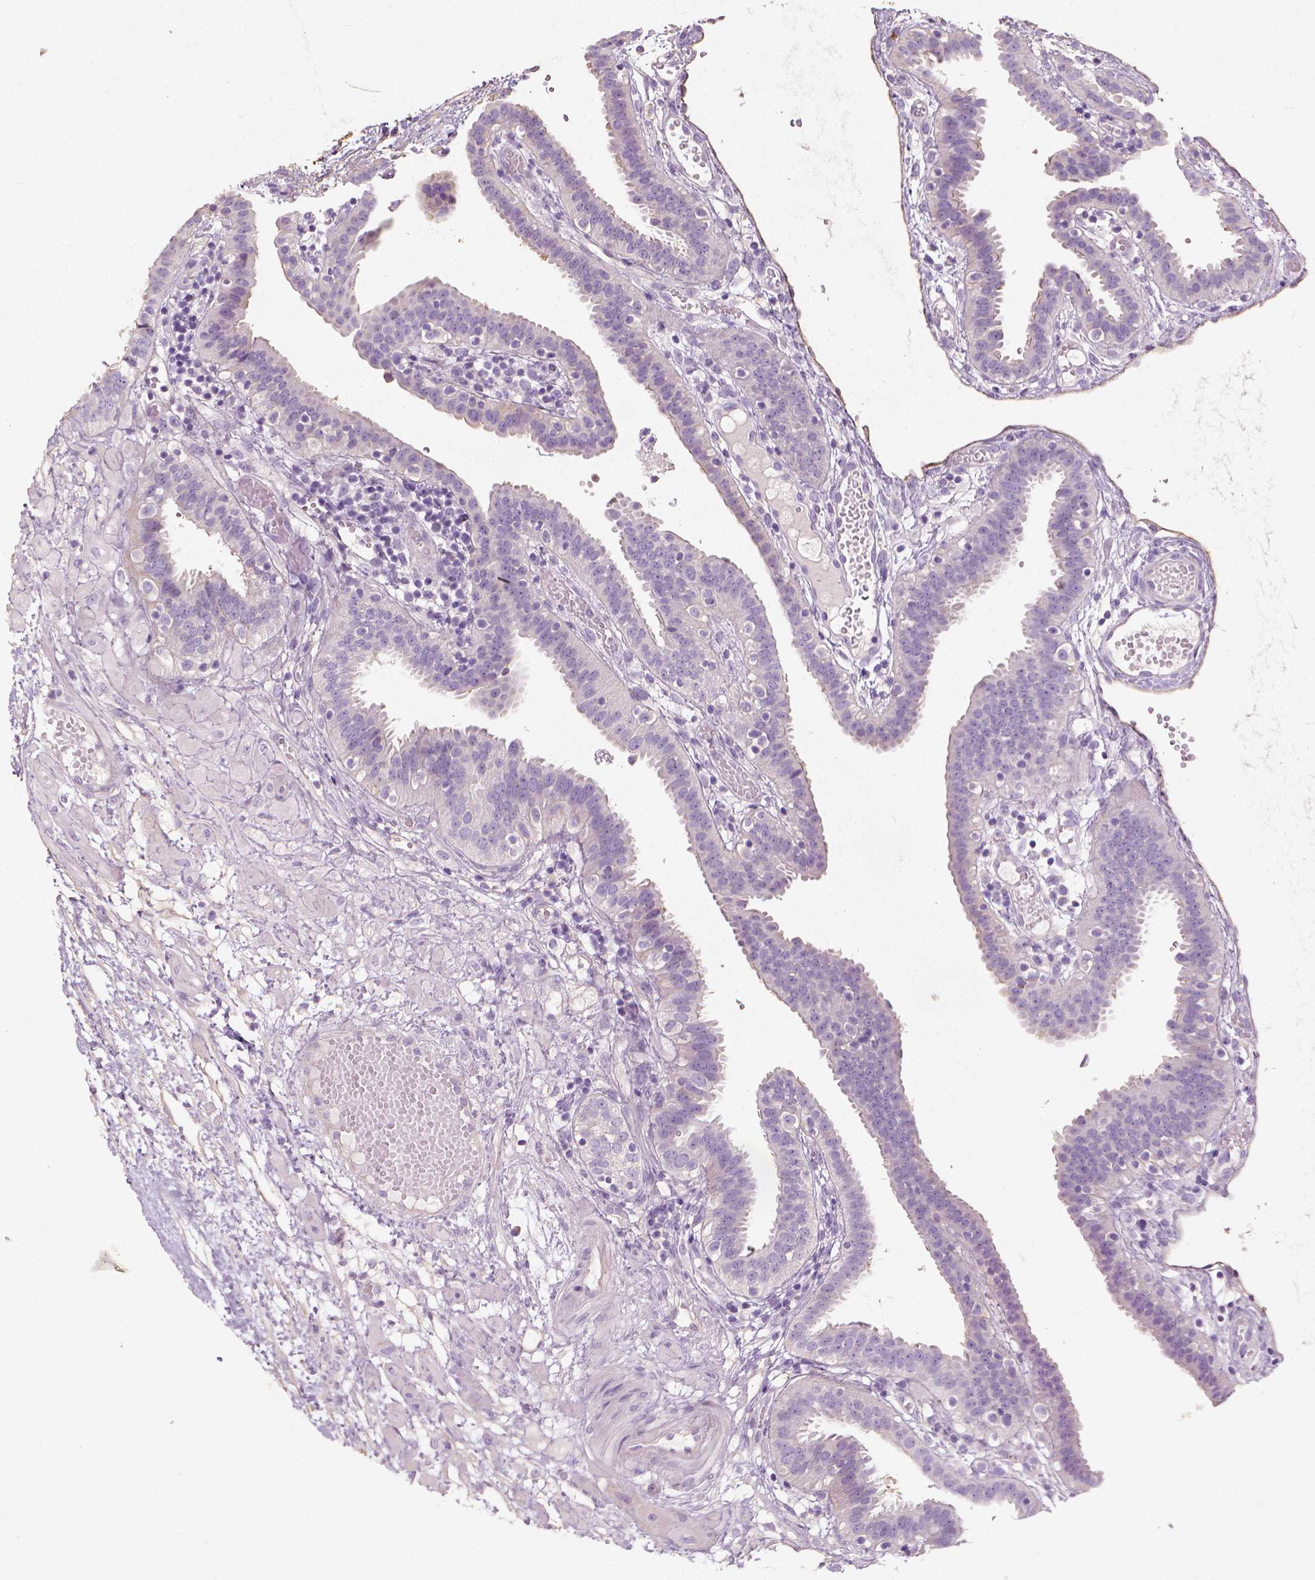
{"staining": {"intensity": "negative", "quantity": "none", "location": "none"}, "tissue": "fallopian tube", "cell_type": "Glandular cells", "image_type": "normal", "snomed": [{"axis": "morphology", "description": "Normal tissue, NOS"}, {"axis": "topography", "description": "Fallopian tube"}], "caption": "Immunohistochemistry (IHC) photomicrograph of normal fallopian tube stained for a protein (brown), which shows no staining in glandular cells.", "gene": "DHCR24", "patient": {"sex": "female", "age": 37}}